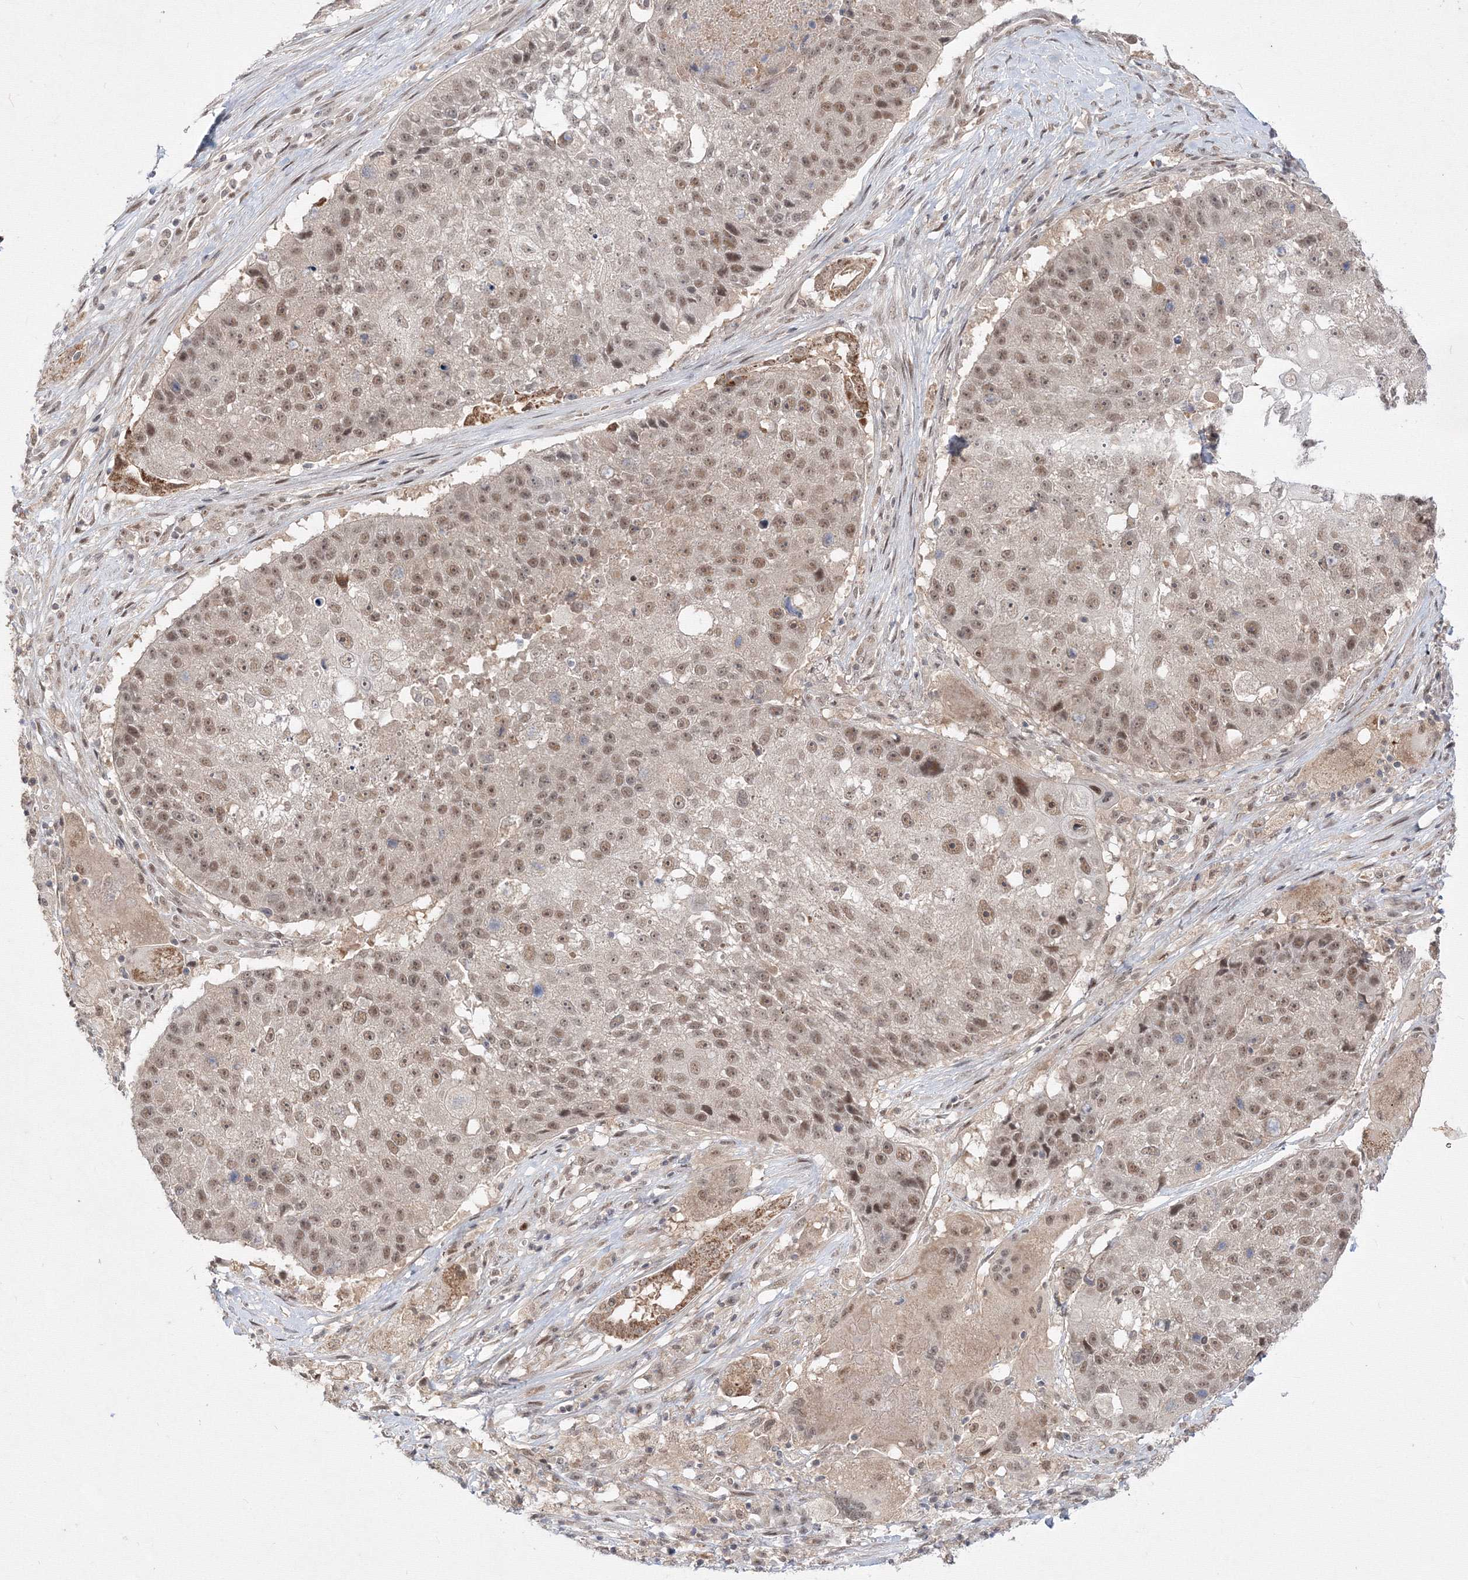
{"staining": {"intensity": "moderate", "quantity": ">75%", "location": "nuclear"}, "tissue": "lung cancer", "cell_type": "Tumor cells", "image_type": "cancer", "snomed": [{"axis": "morphology", "description": "Squamous cell carcinoma, NOS"}, {"axis": "topography", "description": "Lung"}], "caption": "The micrograph exhibits immunohistochemical staining of lung cancer. There is moderate nuclear positivity is present in about >75% of tumor cells.", "gene": "COPS4", "patient": {"sex": "male", "age": 61}}